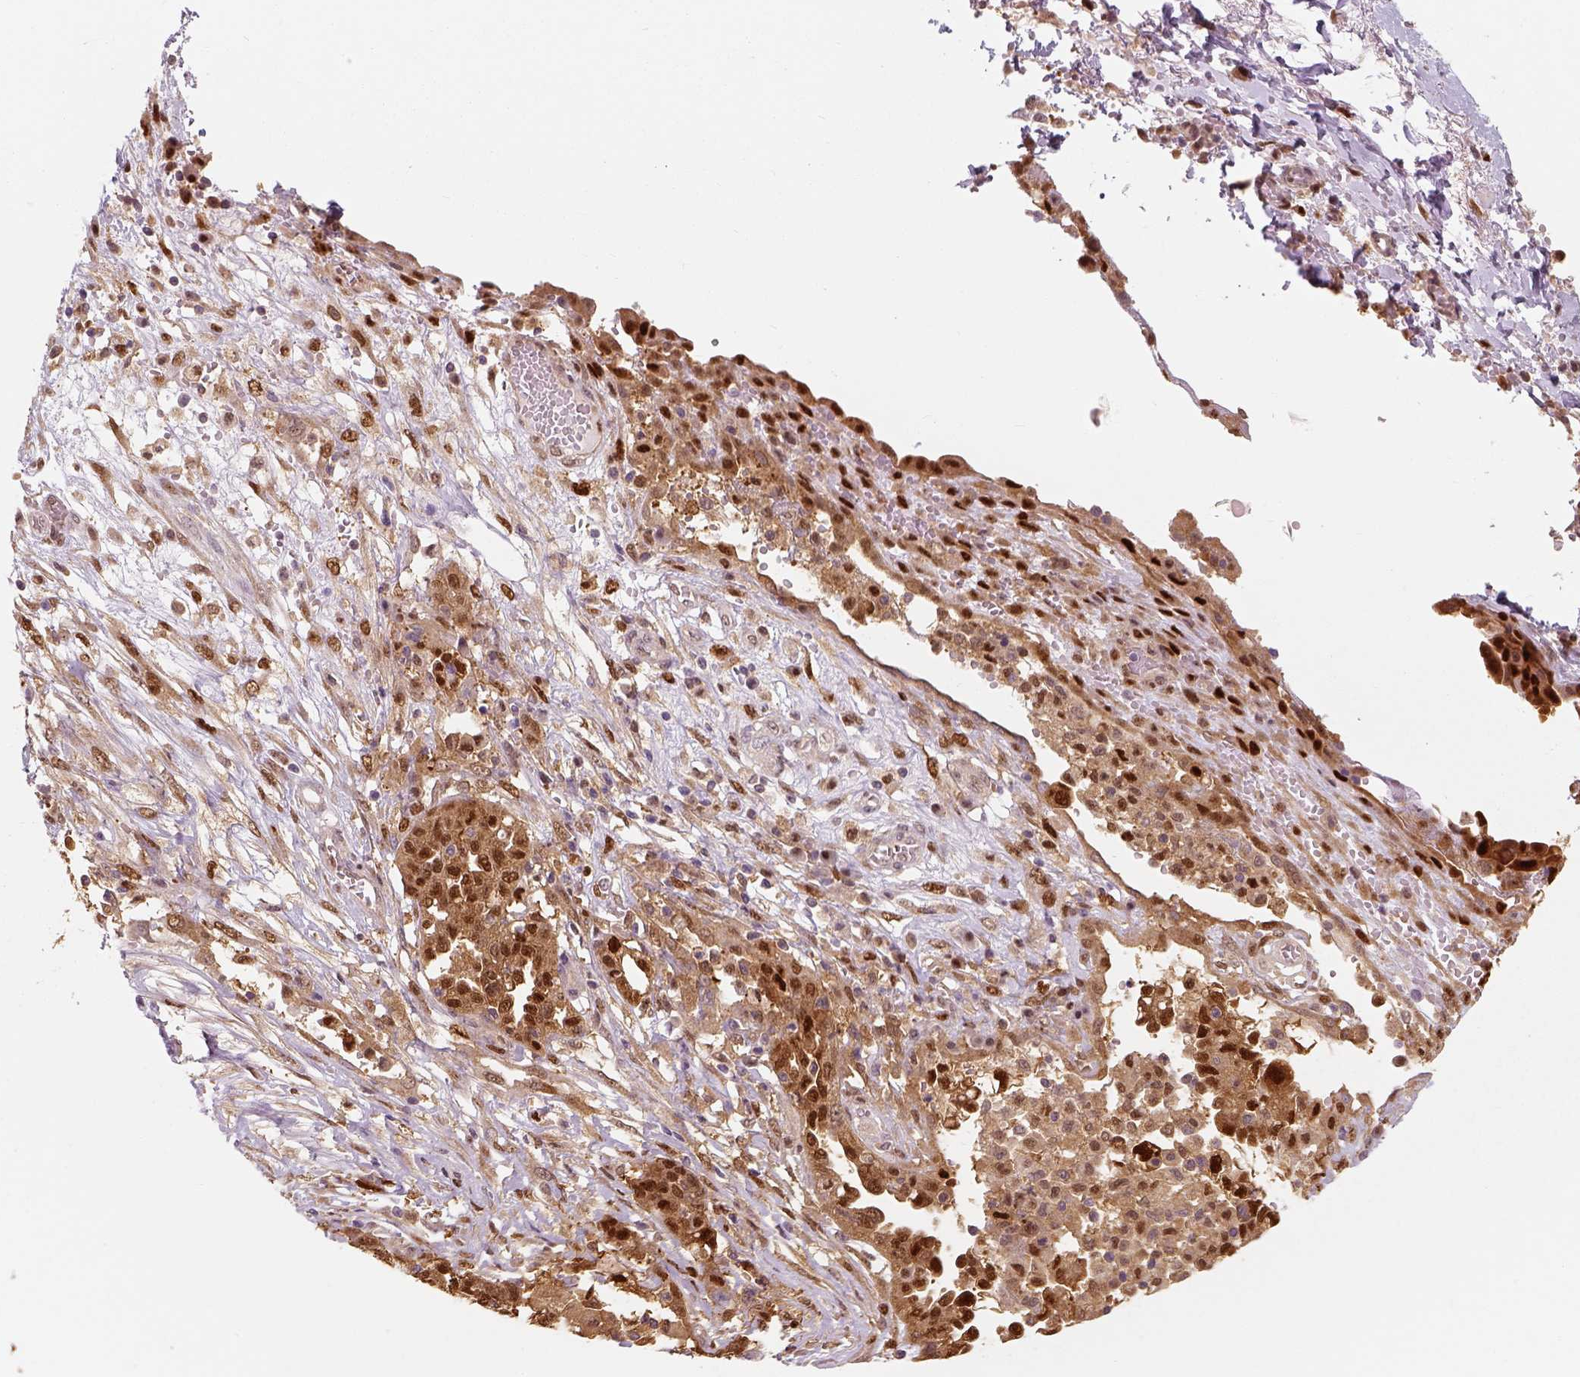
{"staining": {"intensity": "strong", "quantity": "<25%", "location": "cytoplasmic/membranous,nuclear"}, "tissue": "ovarian cancer", "cell_type": "Tumor cells", "image_type": "cancer", "snomed": [{"axis": "morphology", "description": "Cystadenocarcinoma, serous, NOS"}, {"axis": "topography", "description": "Ovary"}], "caption": "IHC (DAB) staining of human serous cystadenocarcinoma (ovarian) reveals strong cytoplasmic/membranous and nuclear protein staining in about <25% of tumor cells.", "gene": "SQSTM1", "patient": {"sex": "female", "age": 67}}